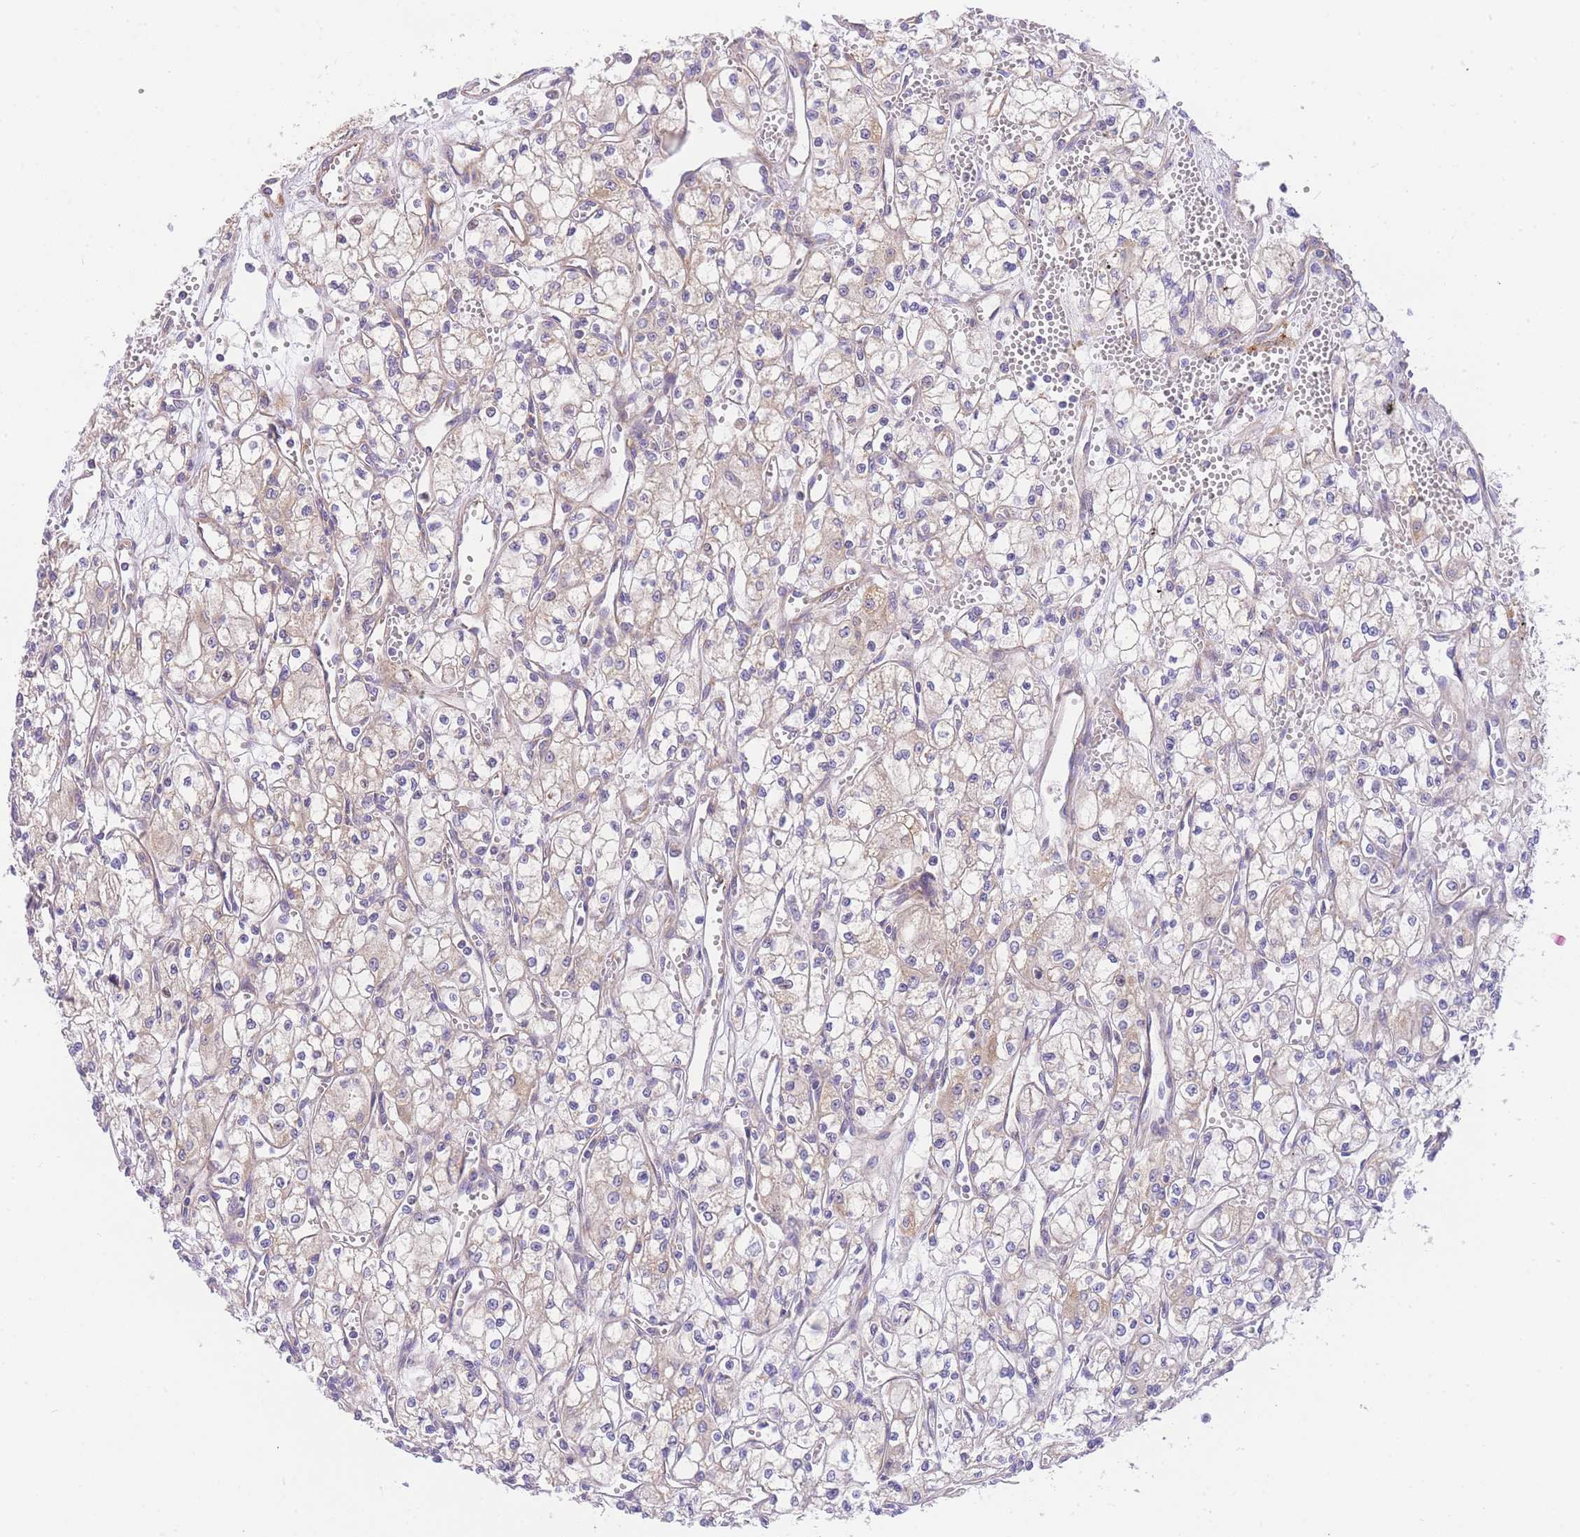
{"staining": {"intensity": "negative", "quantity": "none", "location": "none"}, "tissue": "renal cancer", "cell_type": "Tumor cells", "image_type": "cancer", "snomed": [{"axis": "morphology", "description": "Adenocarcinoma, NOS"}, {"axis": "topography", "description": "Kidney"}], "caption": "Human renal cancer (adenocarcinoma) stained for a protein using immunohistochemistry (IHC) reveals no positivity in tumor cells.", "gene": "MTRES1", "patient": {"sex": "male", "age": 59}}